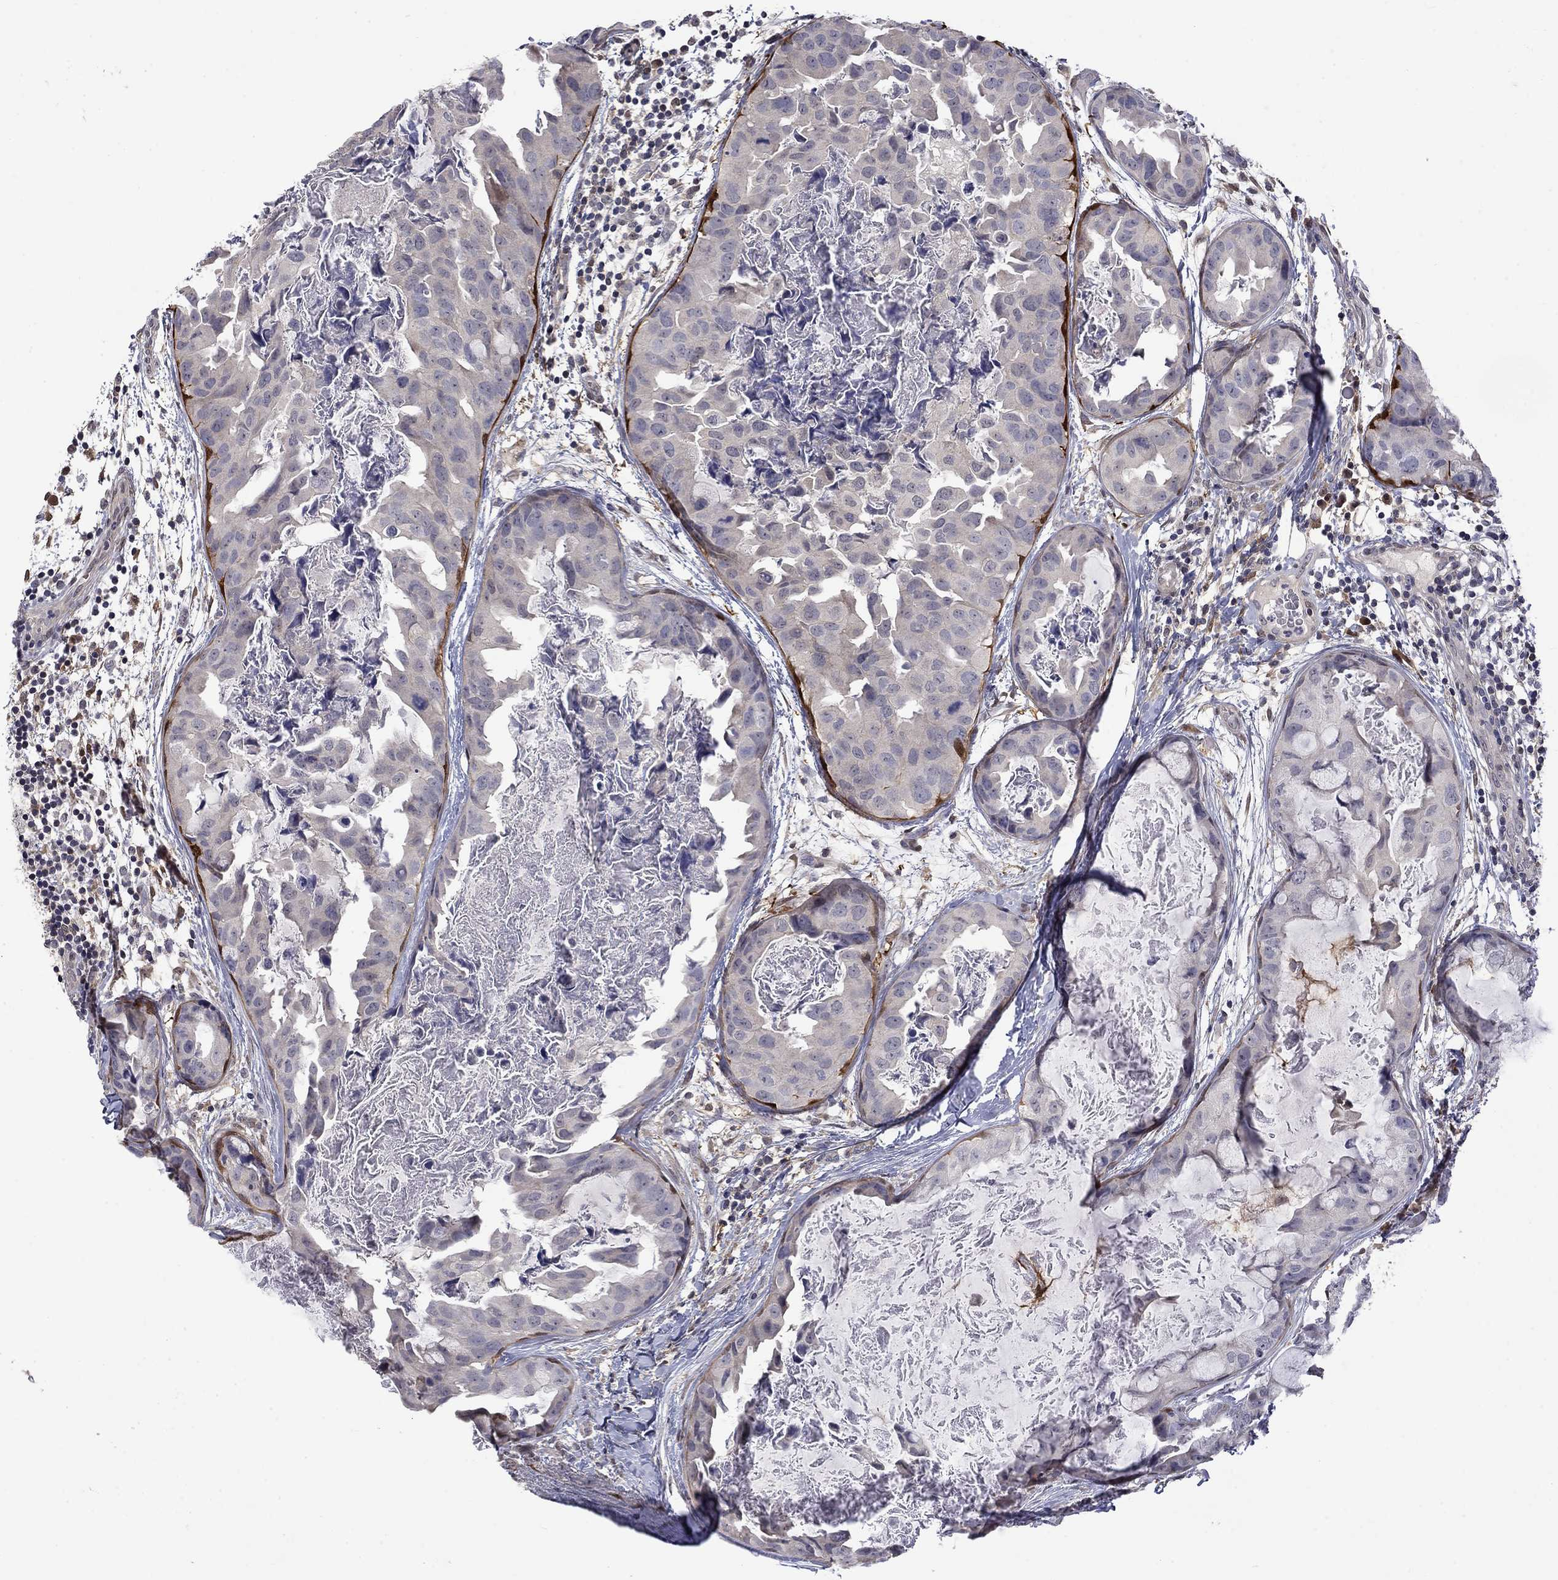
{"staining": {"intensity": "negative", "quantity": "none", "location": "none"}, "tissue": "breast cancer", "cell_type": "Tumor cells", "image_type": "cancer", "snomed": [{"axis": "morphology", "description": "Normal tissue, NOS"}, {"axis": "morphology", "description": "Duct carcinoma"}, {"axis": "topography", "description": "Breast"}], "caption": "Human intraductal carcinoma (breast) stained for a protein using IHC reveals no expression in tumor cells.", "gene": "CBR1", "patient": {"sex": "female", "age": 40}}